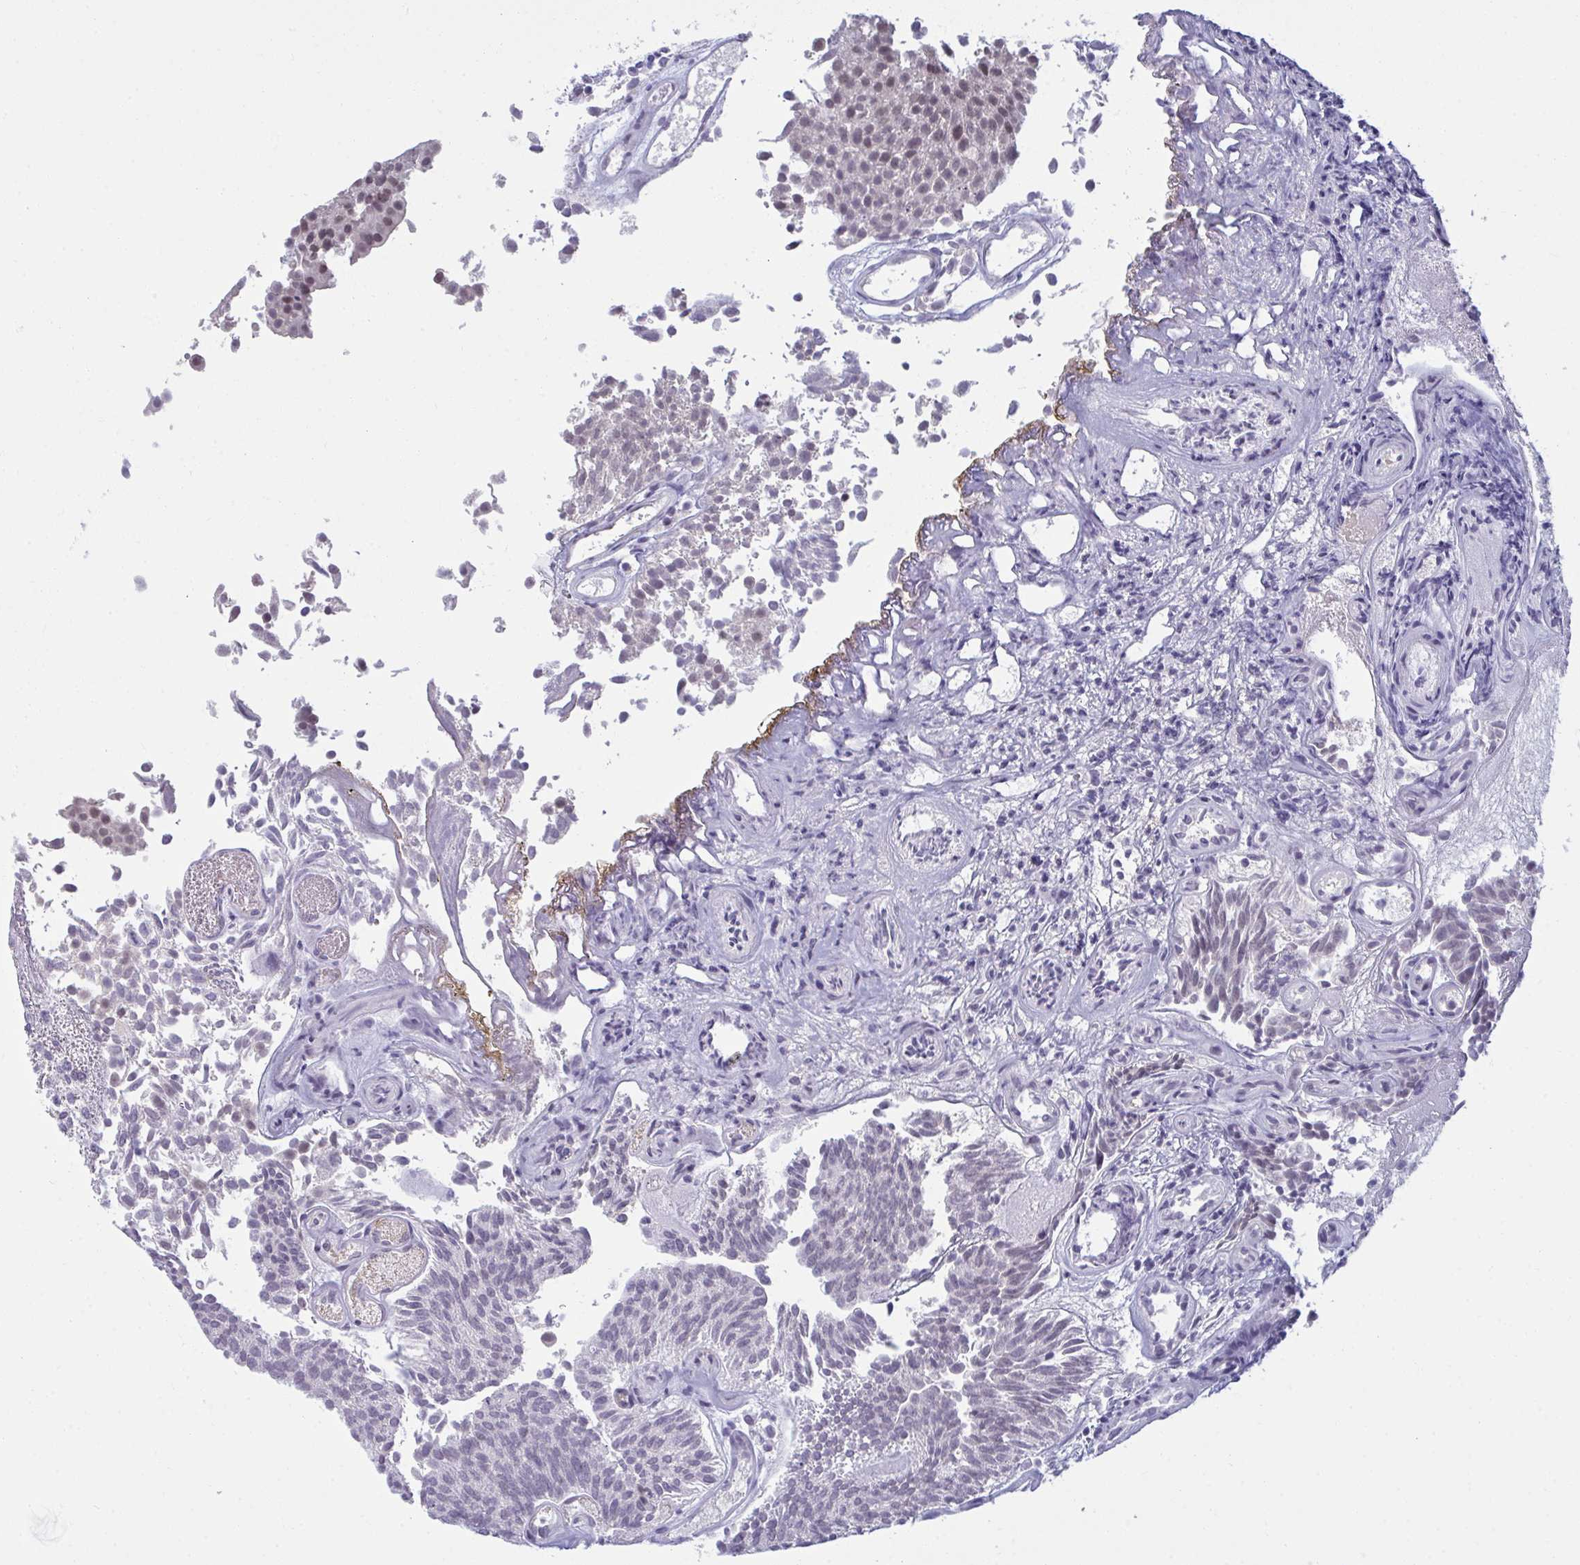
{"staining": {"intensity": "negative", "quantity": "none", "location": "none"}, "tissue": "urothelial cancer", "cell_type": "Tumor cells", "image_type": "cancer", "snomed": [{"axis": "morphology", "description": "Urothelial carcinoma, Low grade"}, {"axis": "topography", "description": "Urinary bladder"}], "caption": "A photomicrograph of urothelial cancer stained for a protein displays no brown staining in tumor cells.", "gene": "RNASEH1", "patient": {"sex": "female", "age": 79}}